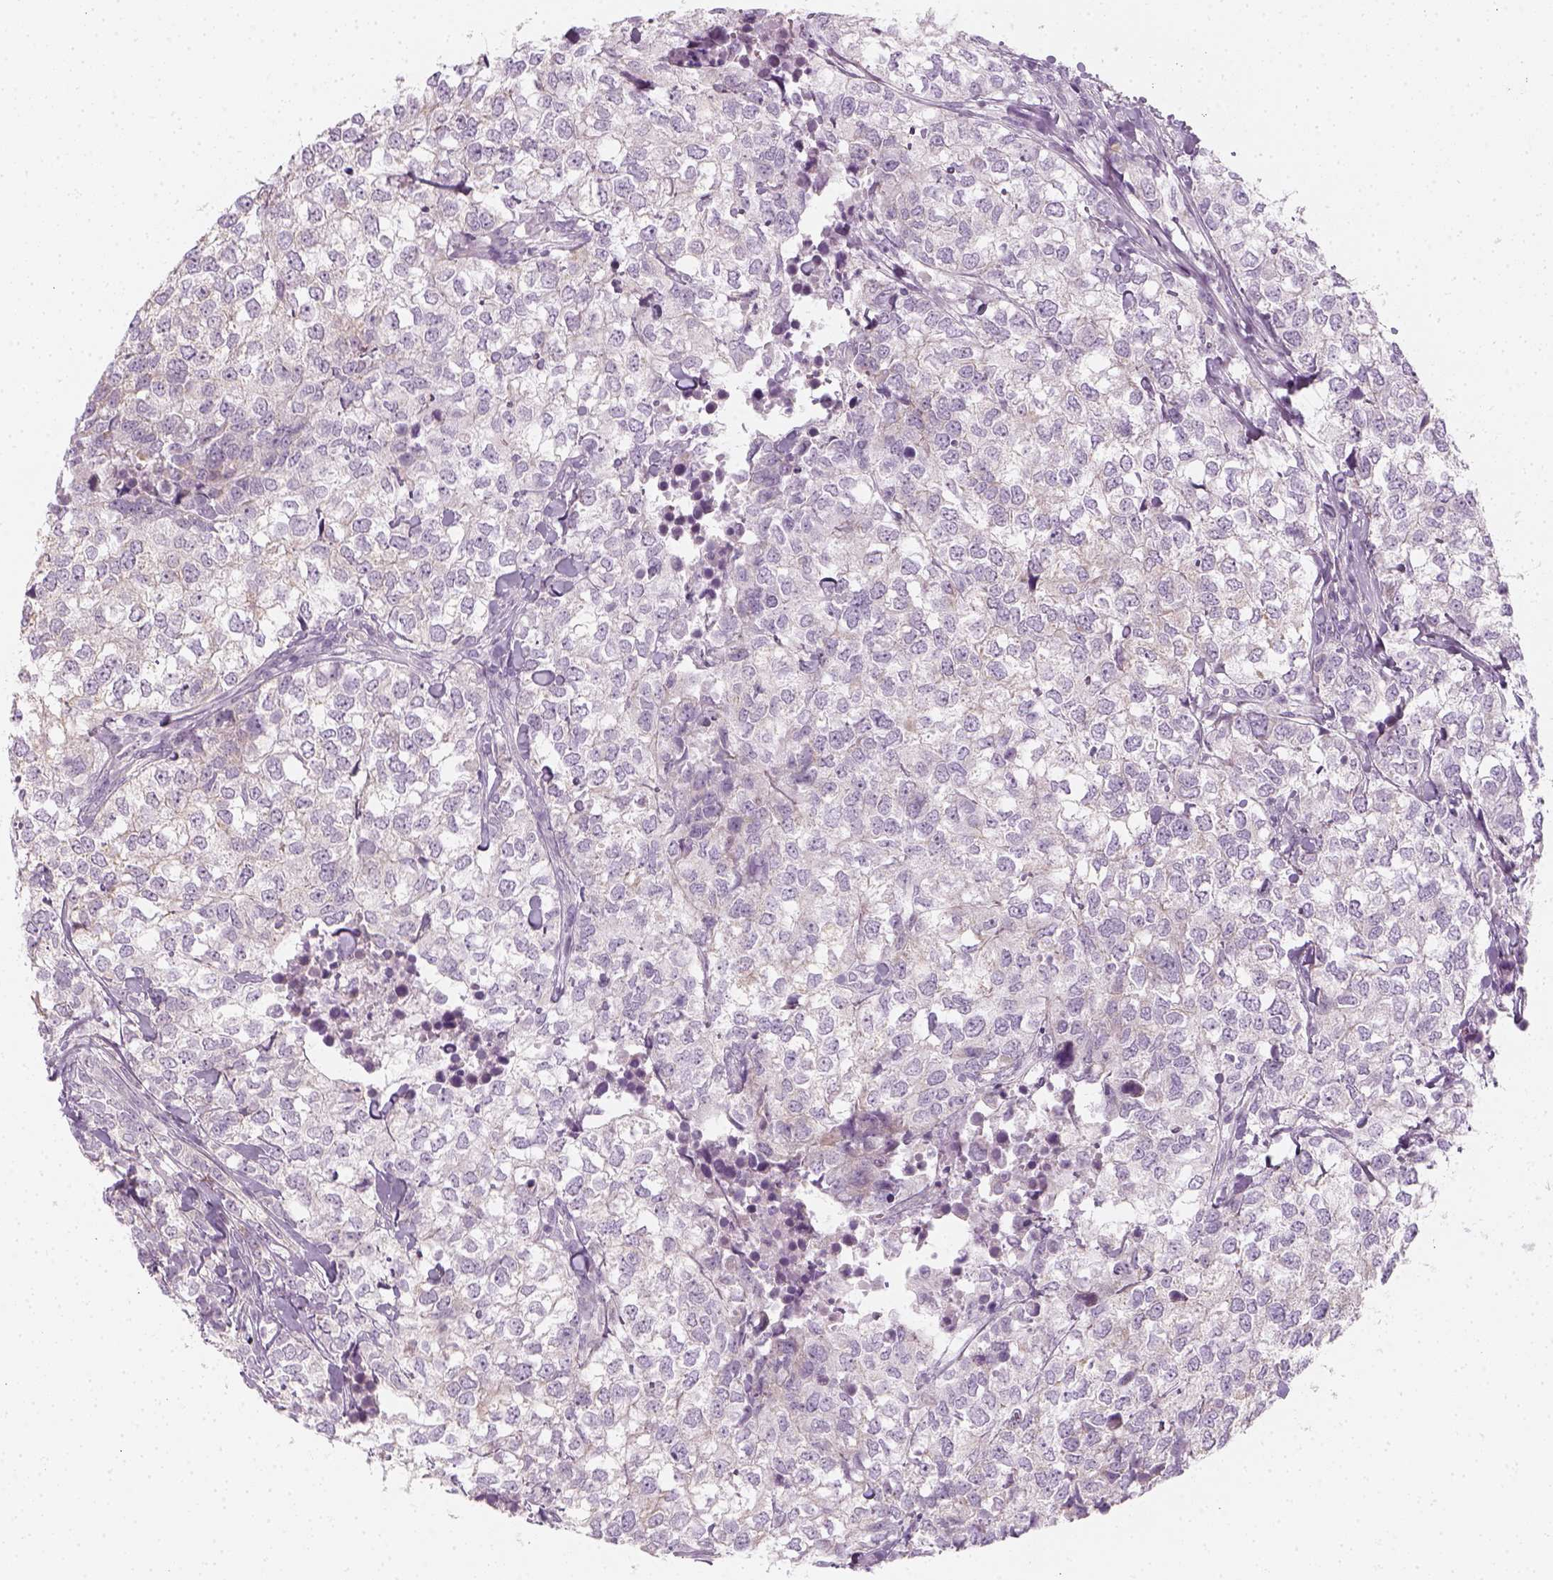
{"staining": {"intensity": "negative", "quantity": "none", "location": "none"}, "tissue": "breast cancer", "cell_type": "Tumor cells", "image_type": "cancer", "snomed": [{"axis": "morphology", "description": "Duct carcinoma"}, {"axis": "topography", "description": "Breast"}], "caption": "Human breast intraductal carcinoma stained for a protein using immunohistochemistry shows no expression in tumor cells.", "gene": "PRAME", "patient": {"sex": "female", "age": 30}}